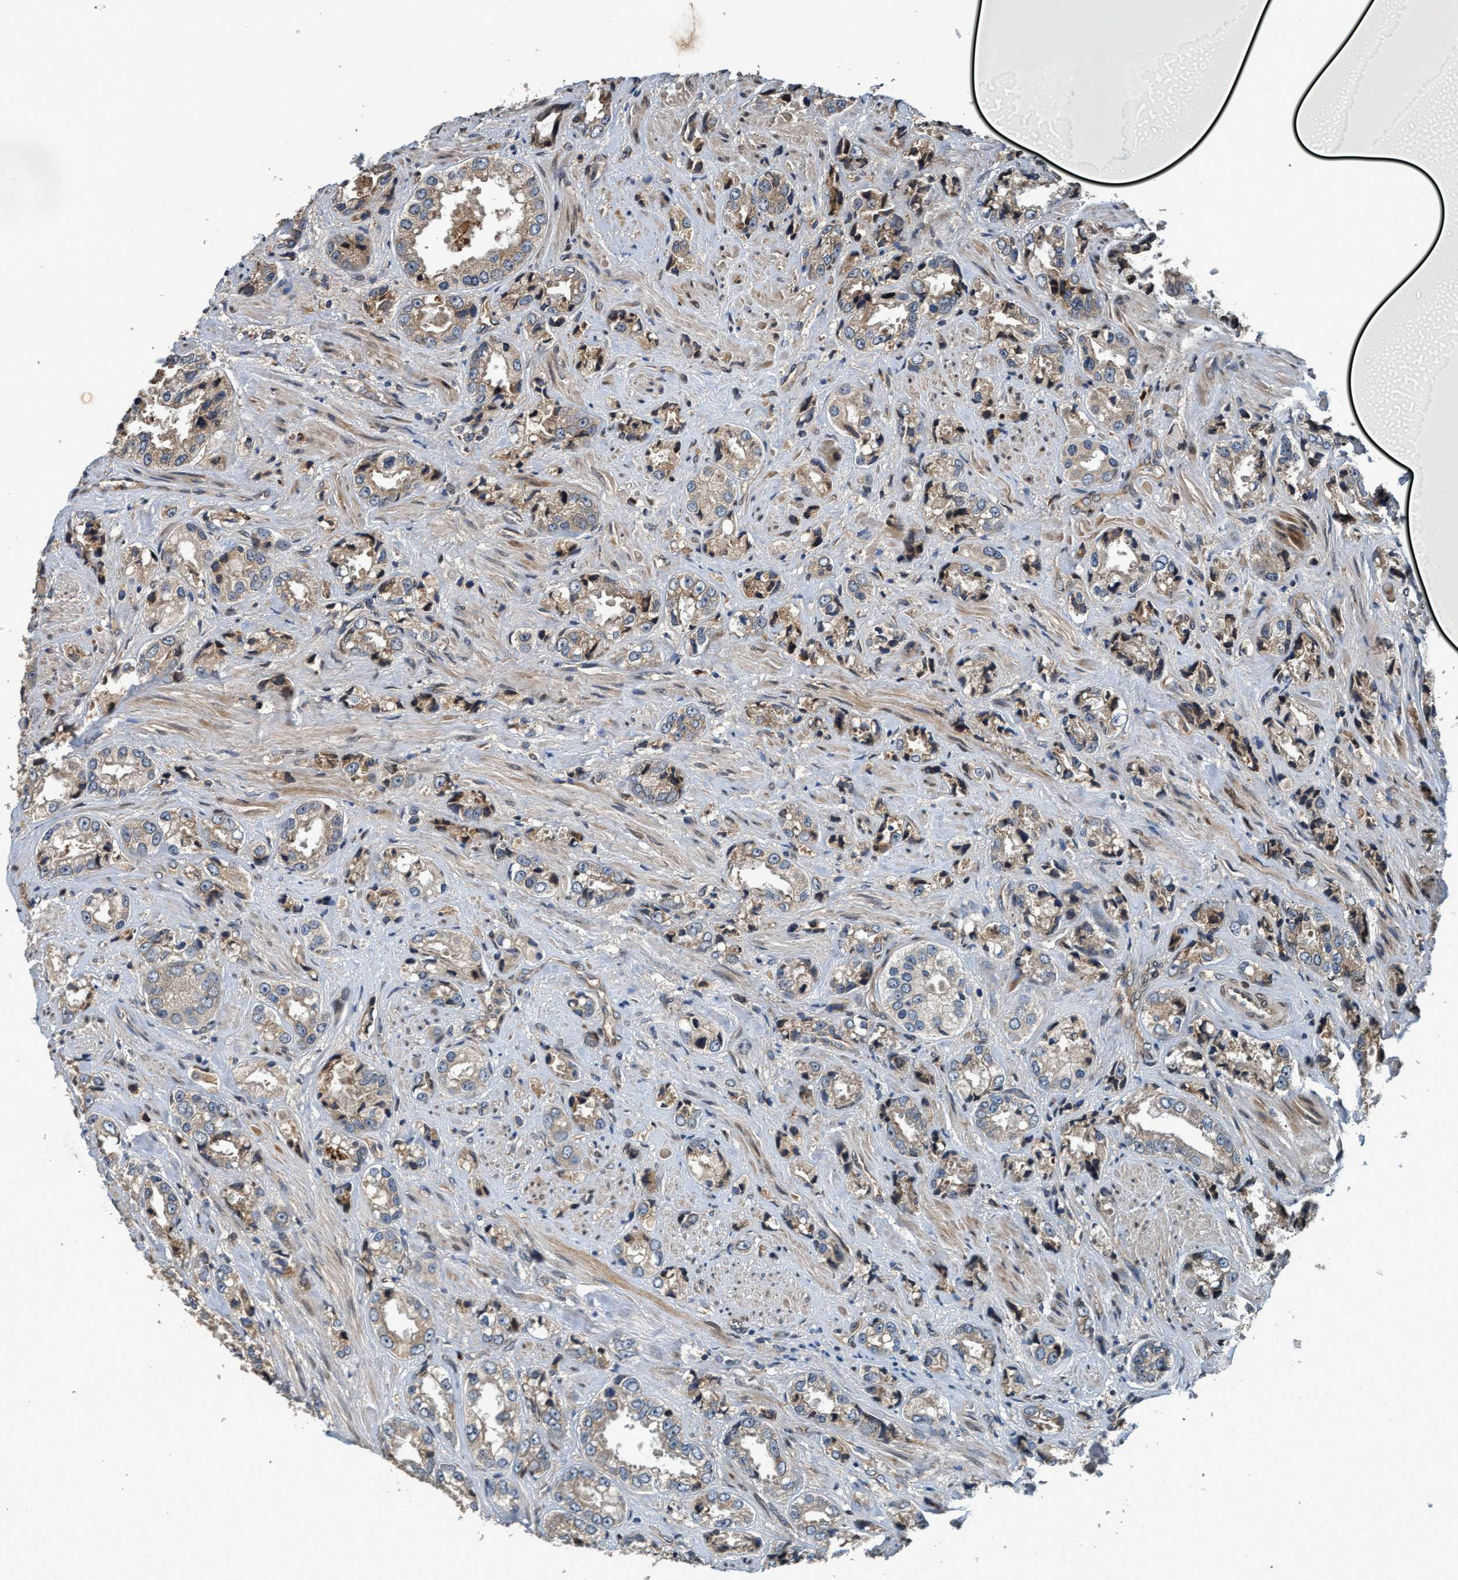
{"staining": {"intensity": "weak", "quantity": "<25%", "location": "cytoplasmic/membranous"}, "tissue": "prostate cancer", "cell_type": "Tumor cells", "image_type": "cancer", "snomed": [{"axis": "morphology", "description": "Adenocarcinoma, High grade"}, {"axis": "topography", "description": "Prostate"}], "caption": "There is no significant expression in tumor cells of prostate cancer (adenocarcinoma (high-grade)).", "gene": "MACC1", "patient": {"sex": "male", "age": 61}}